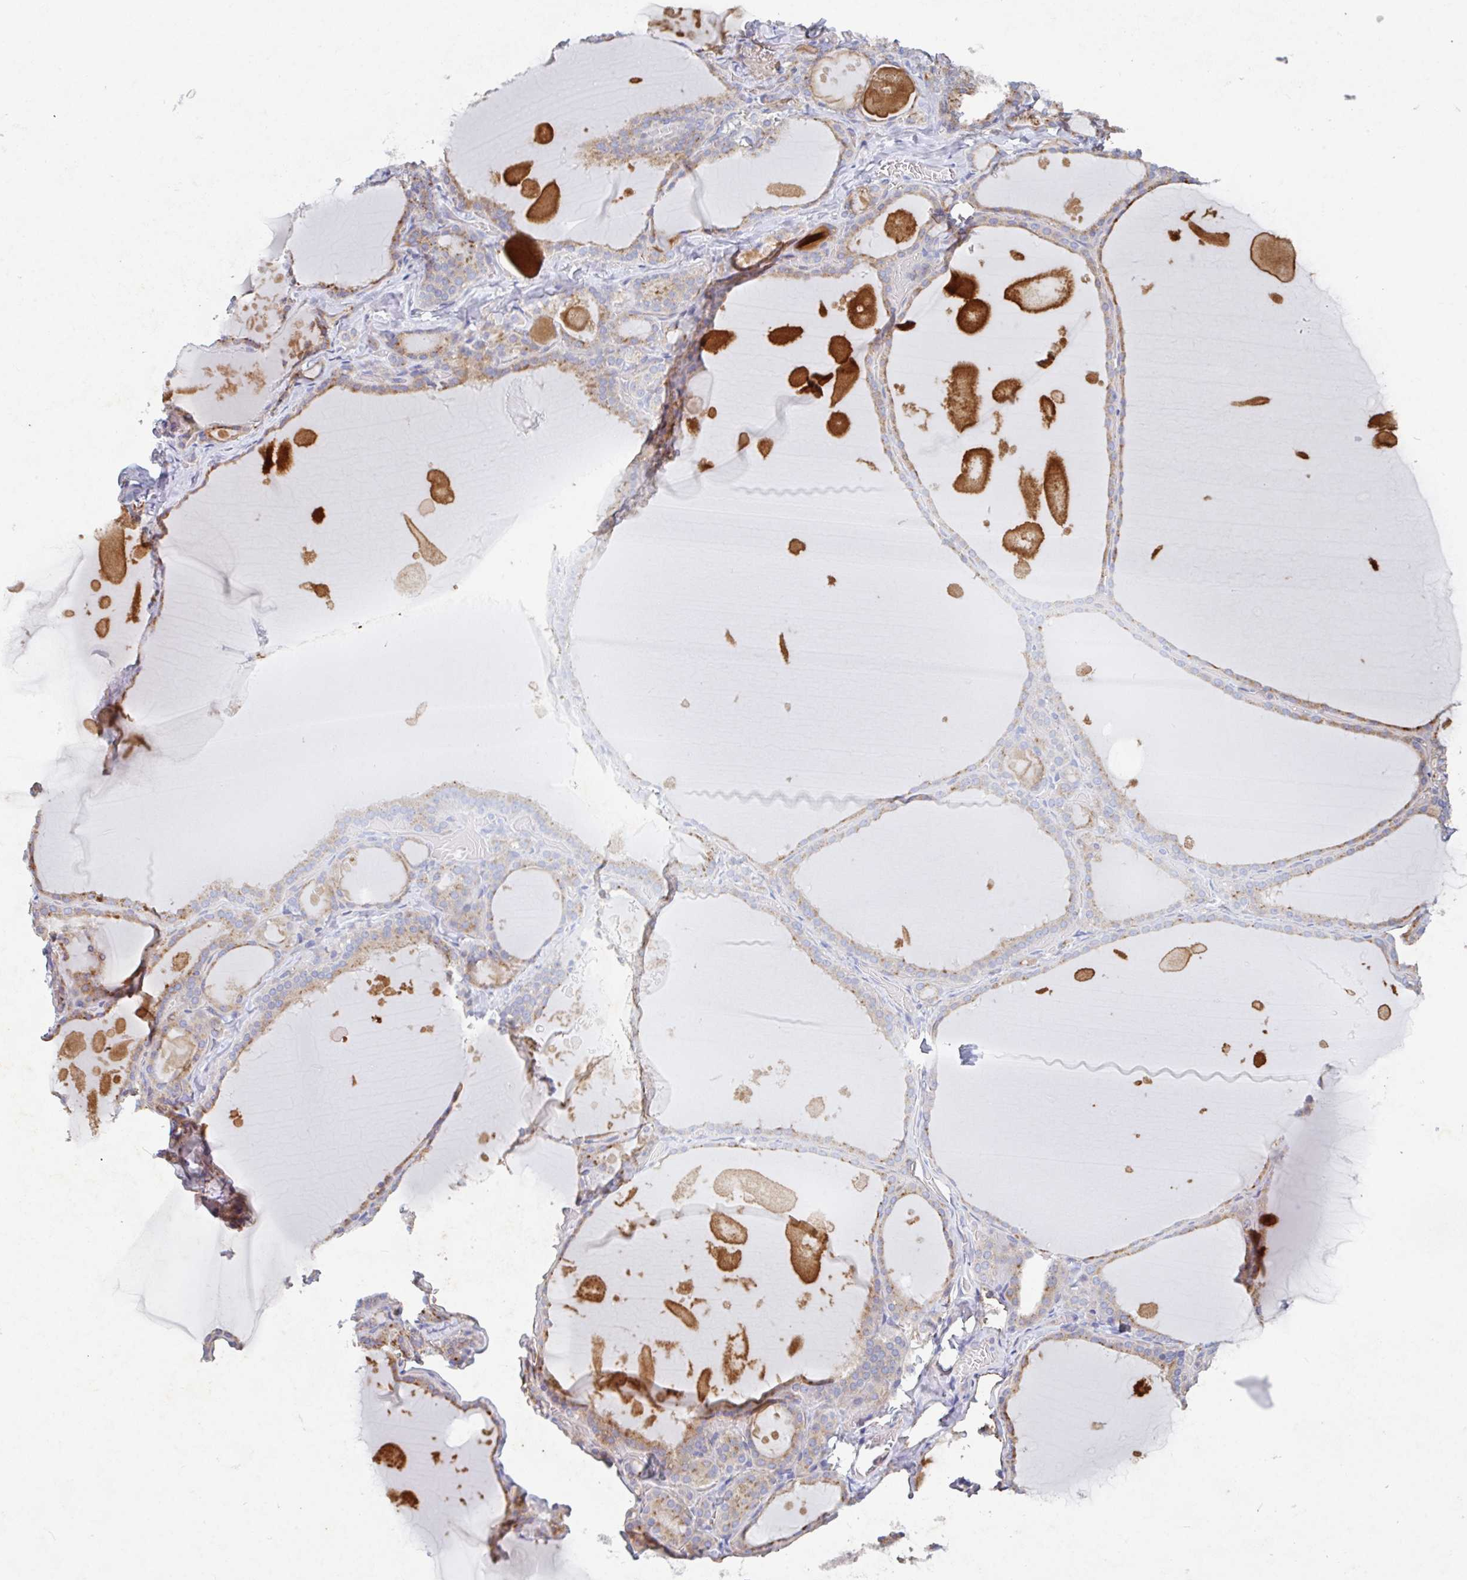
{"staining": {"intensity": "moderate", "quantity": ">75%", "location": "cytoplasmic/membranous"}, "tissue": "thyroid gland", "cell_type": "Glandular cells", "image_type": "normal", "snomed": [{"axis": "morphology", "description": "Normal tissue, NOS"}, {"axis": "topography", "description": "Thyroid gland"}], "caption": "Immunohistochemistry (IHC) (DAB) staining of unremarkable human thyroid gland exhibits moderate cytoplasmic/membranous protein positivity in about >75% of glandular cells.", "gene": "MANBA", "patient": {"sex": "male", "age": 56}}